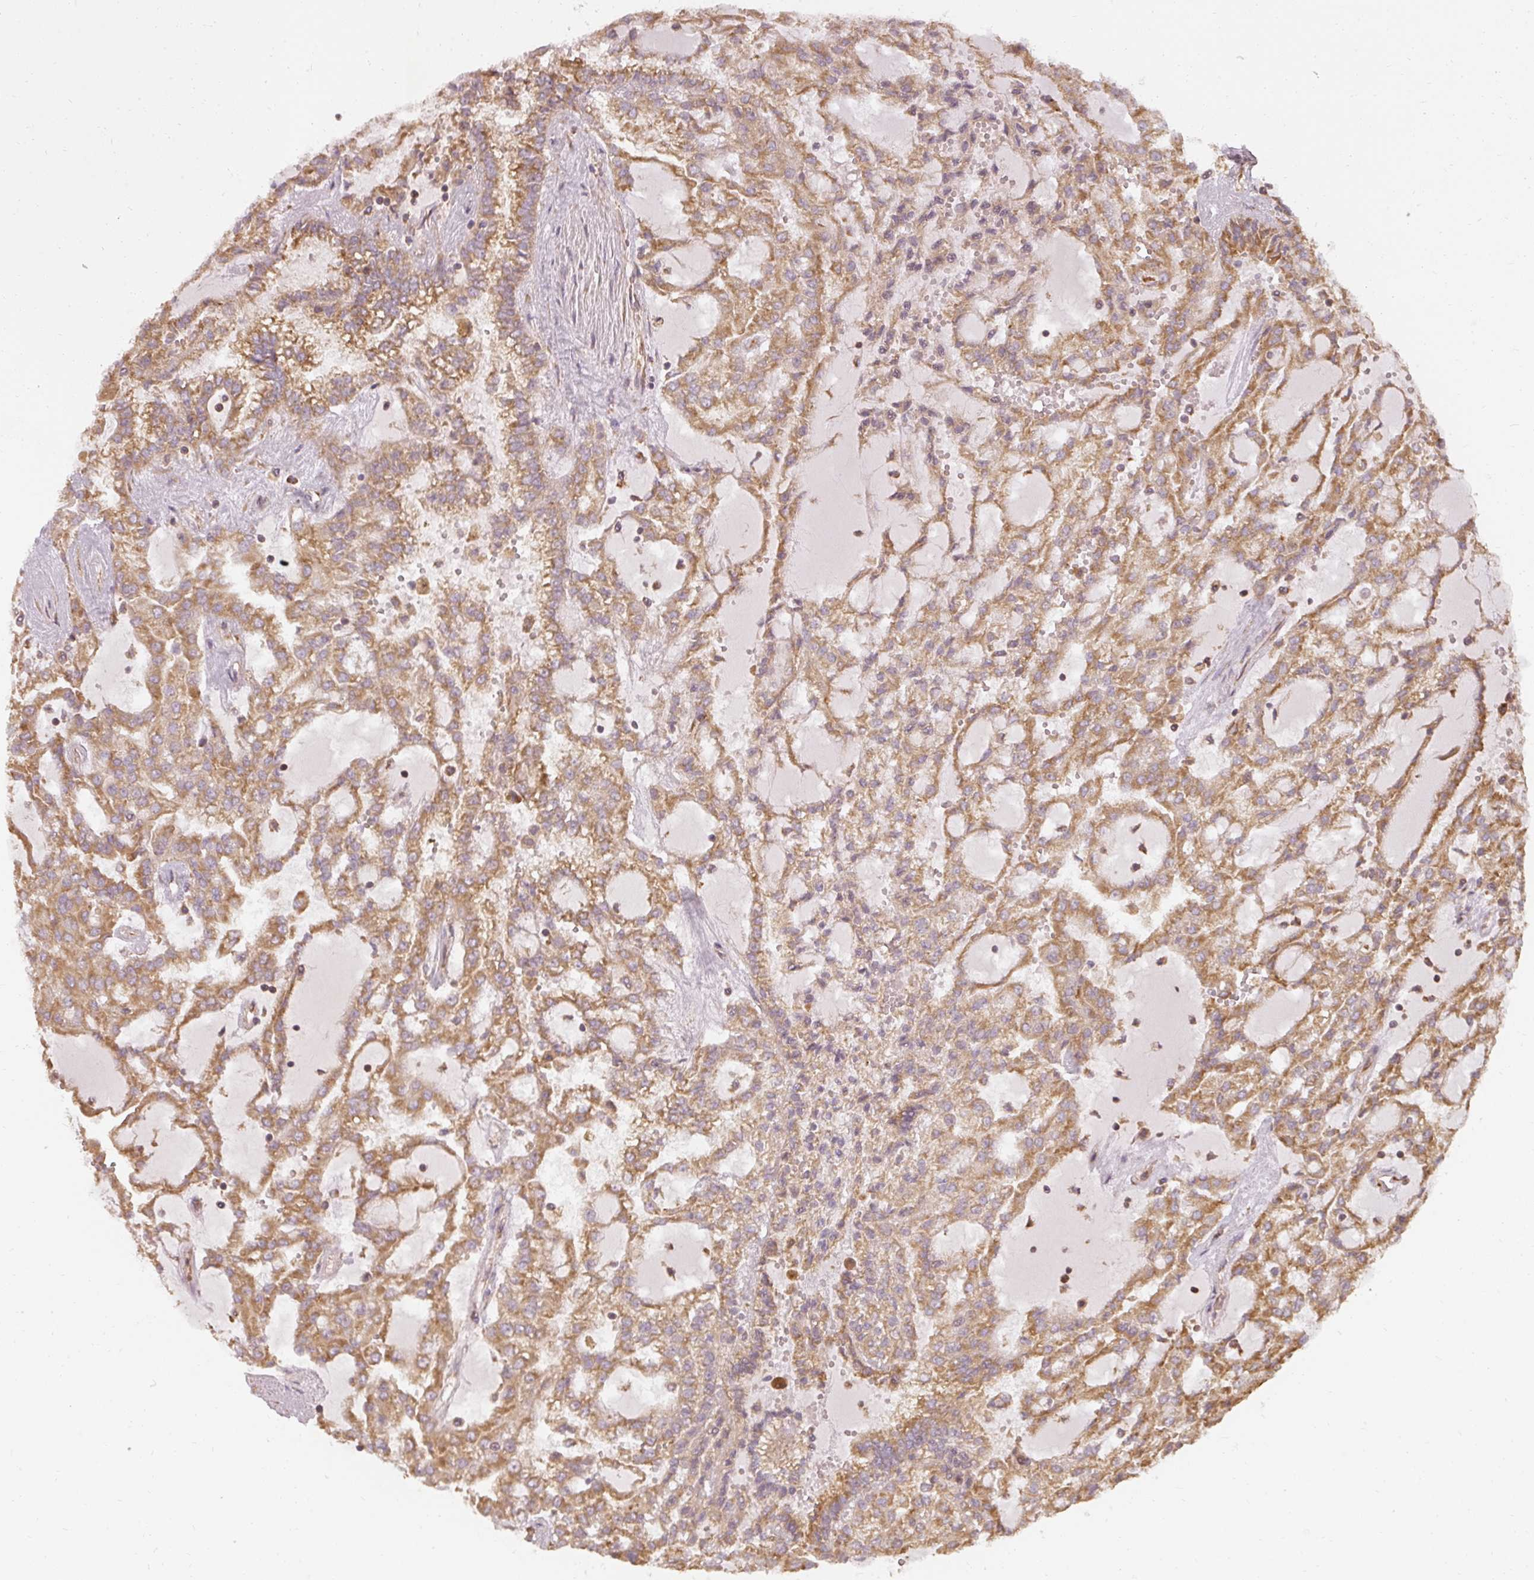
{"staining": {"intensity": "moderate", "quantity": ">75%", "location": "cytoplasmic/membranous"}, "tissue": "renal cancer", "cell_type": "Tumor cells", "image_type": "cancer", "snomed": [{"axis": "morphology", "description": "Adenocarcinoma, NOS"}, {"axis": "topography", "description": "Kidney"}], "caption": "Protein staining displays moderate cytoplasmic/membranous staining in approximately >75% of tumor cells in renal adenocarcinoma.", "gene": "RPL24", "patient": {"sex": "male", "age": 63}}